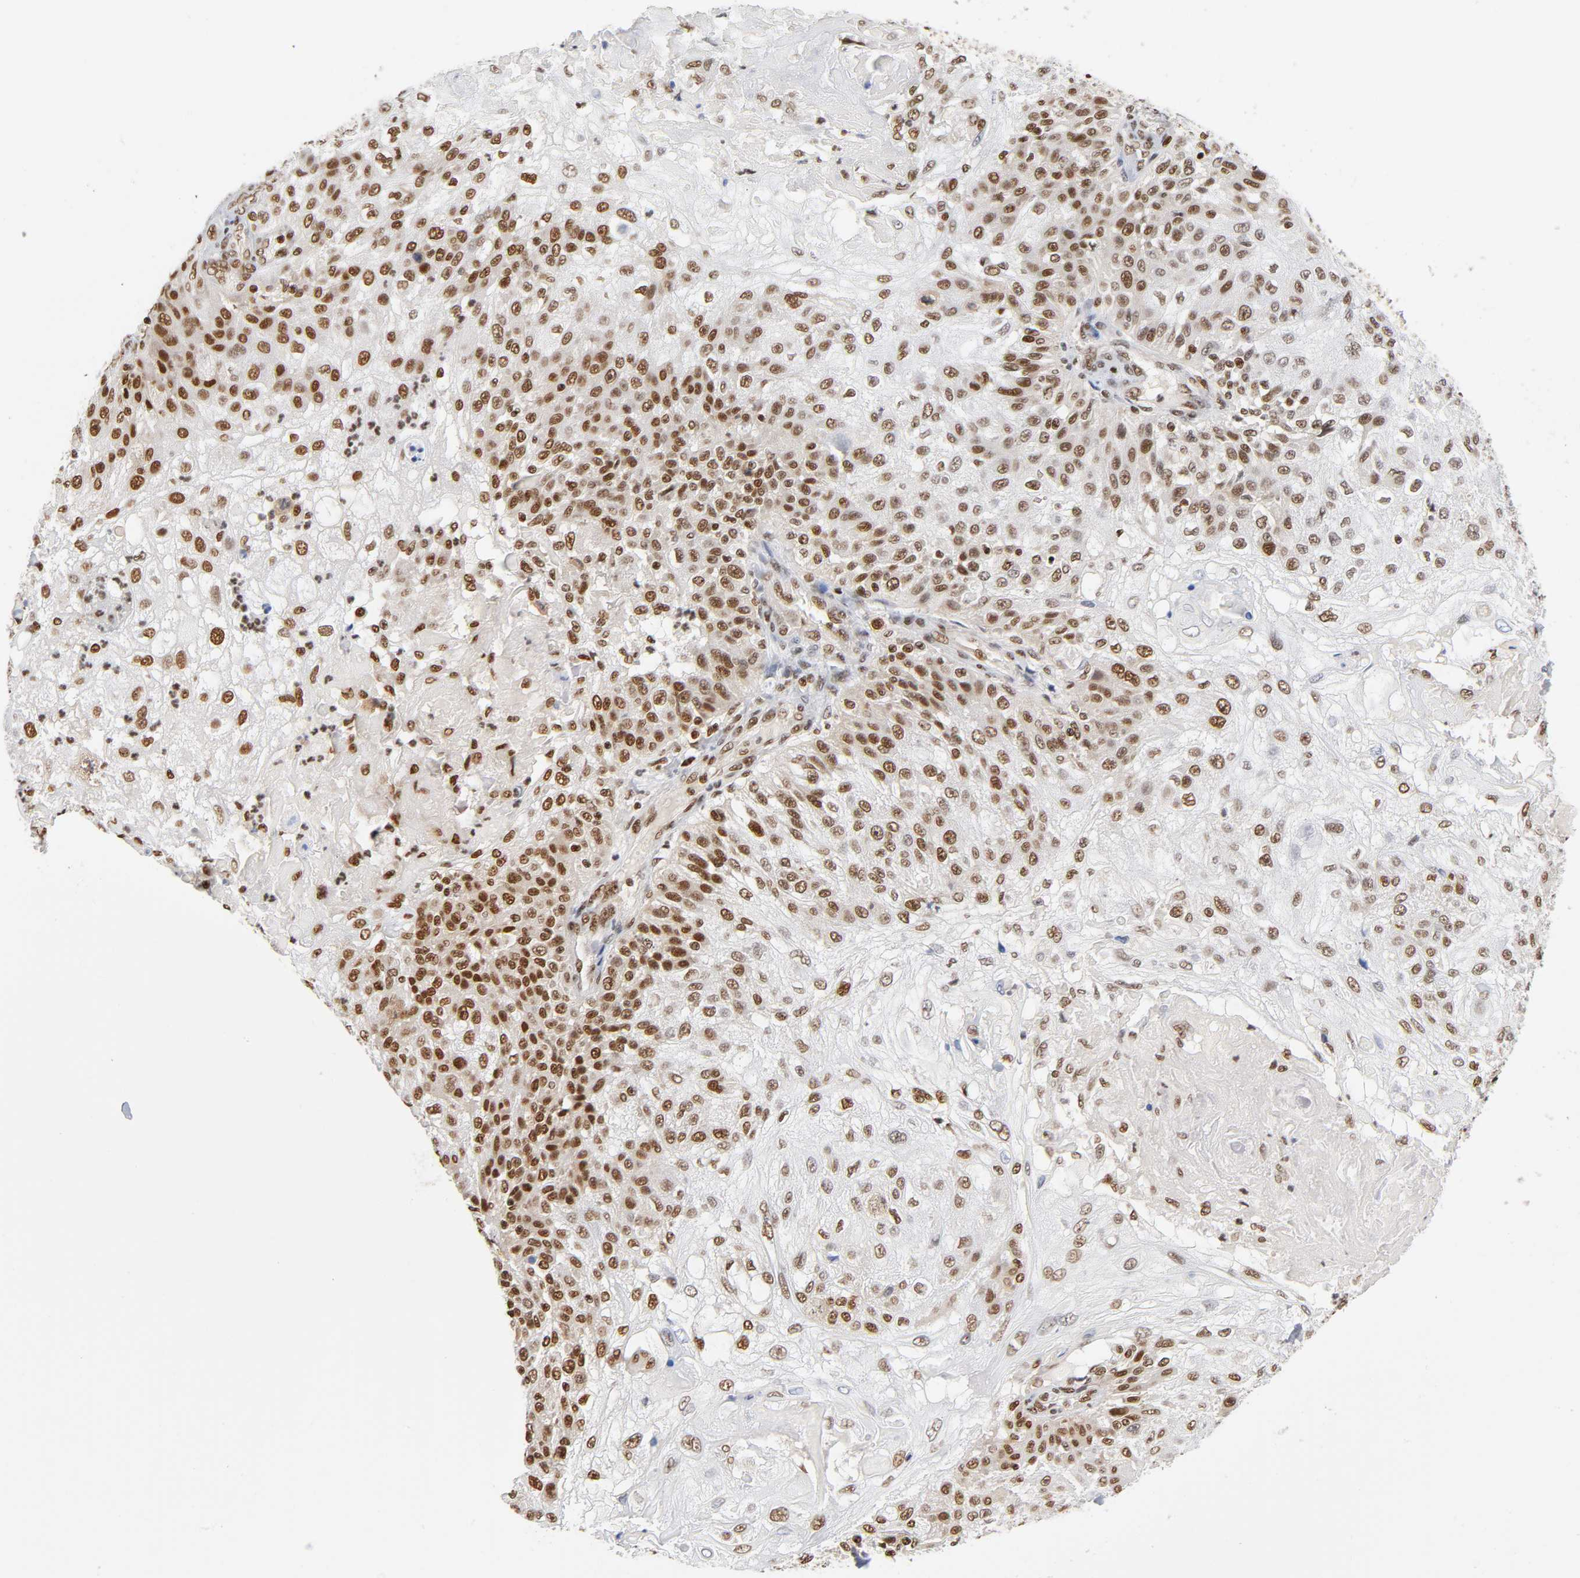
{"staining": {"intensity": "strong", "quantity": ">75%", "location": "nuclear"}, "tissue": "skin cancer", "cell_type": "Tumor cells", "image_type": "cancer", "snomed": [{"axis": "morphology", "description": "Normal tissue, NOS"}, {"axis": "morphology", "description": "Squamous cell carcinoma, NOS"}, {"axis": "topography", "description": "Skin"}], "caption": "Protein expression analysis of skin cancer (squamous cell carcinoma) displays strong nuclear staining in about >75% of tumor cells. (IHC, brightfield microscopy, high magnification).", "gene": "ILKAP", "patient": {"sex": "female", "age": 83}}